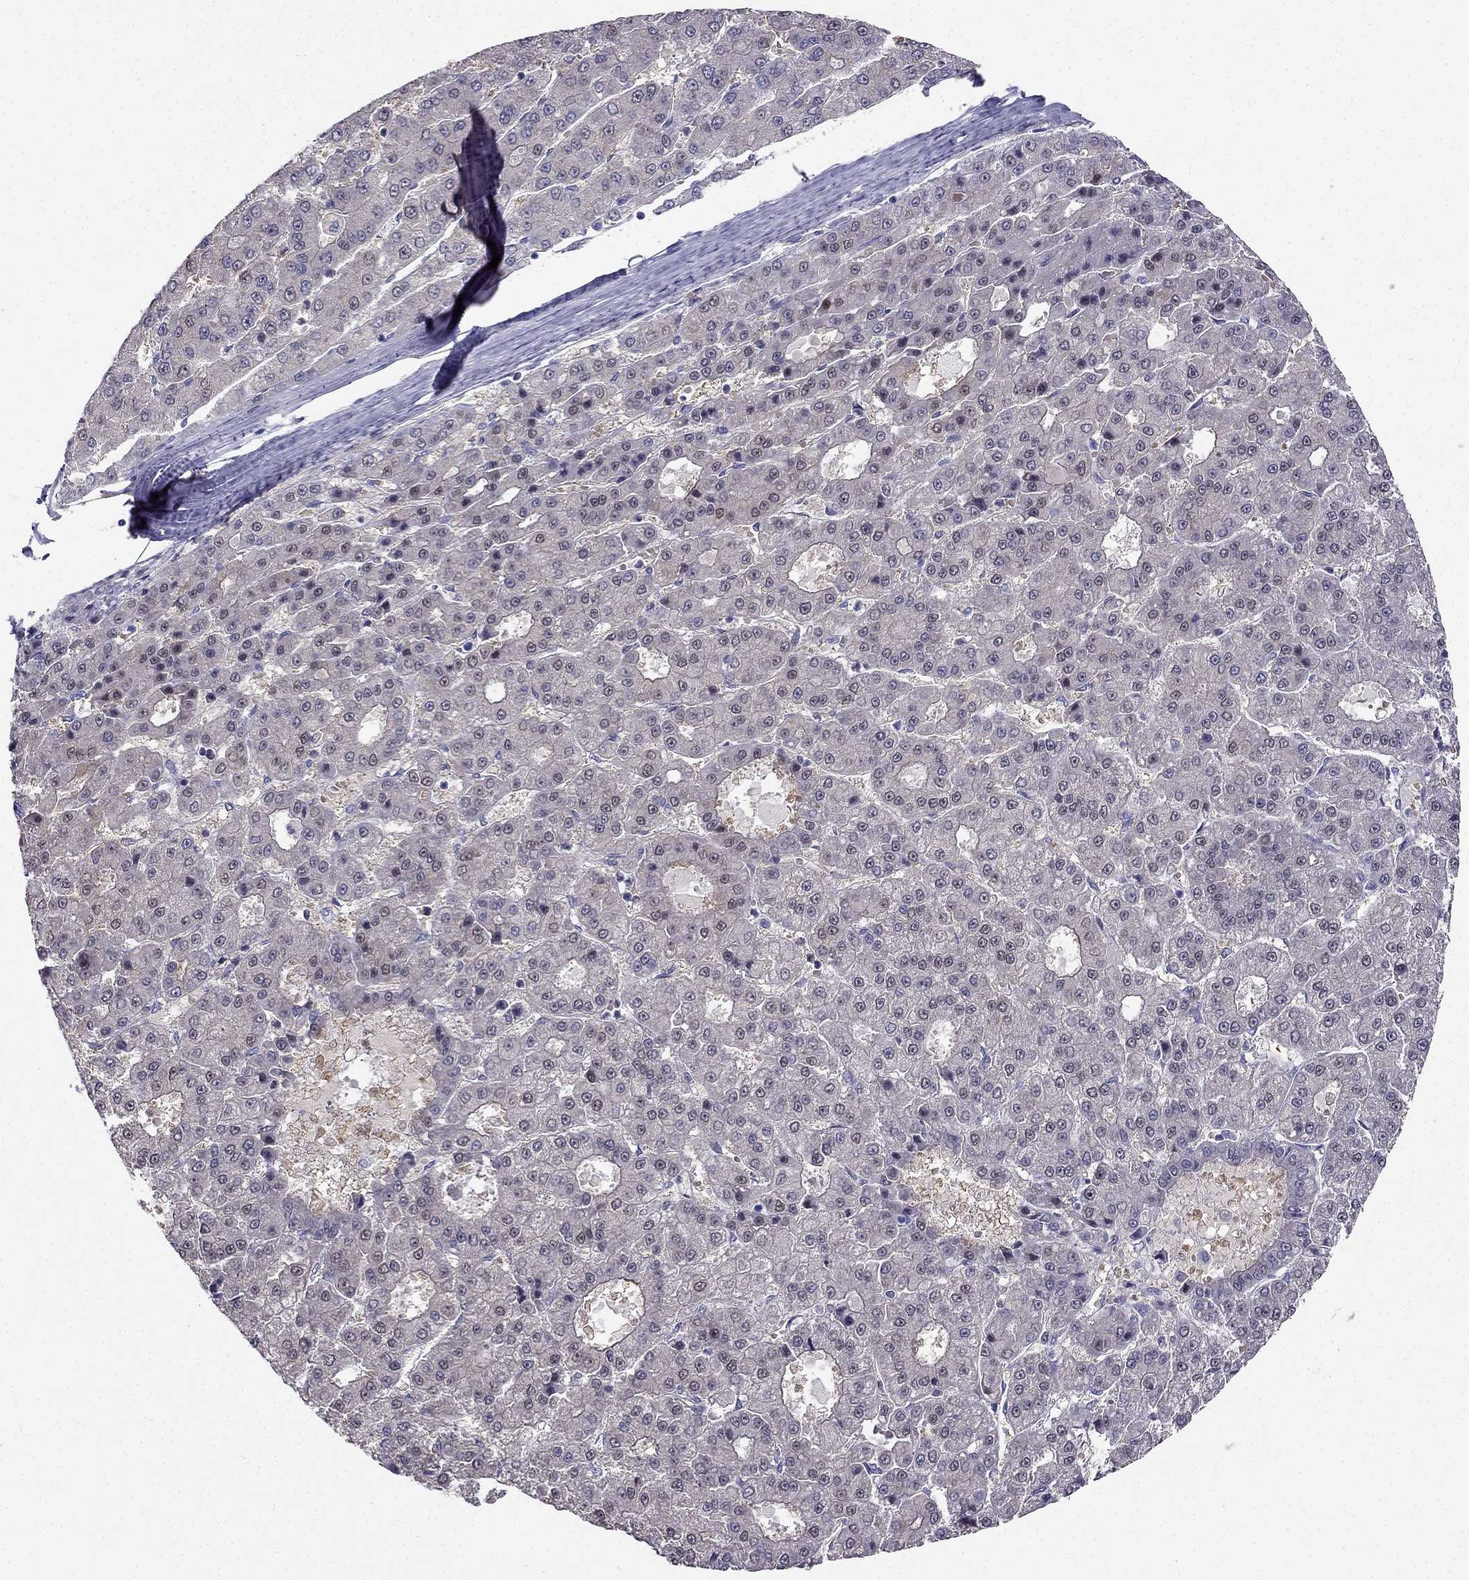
{"staining": {"intensity": "weak", "quantity": "<25%", "location": "nuclear"}, "tissue": "liver cancer", "cell_type": "Tumor cells", "image_type": "cancer", "snomed": [{"axis": "morphology", "description": "Carcinoma, Hepatocellular, NOS"}, {"axis": "topography", "description": "Liver"}], "caption": "There is no significant staining in tumor cells of liver cancer.", "gene": "RSPH14", "patient": {"sex": "male", "age": 70}}